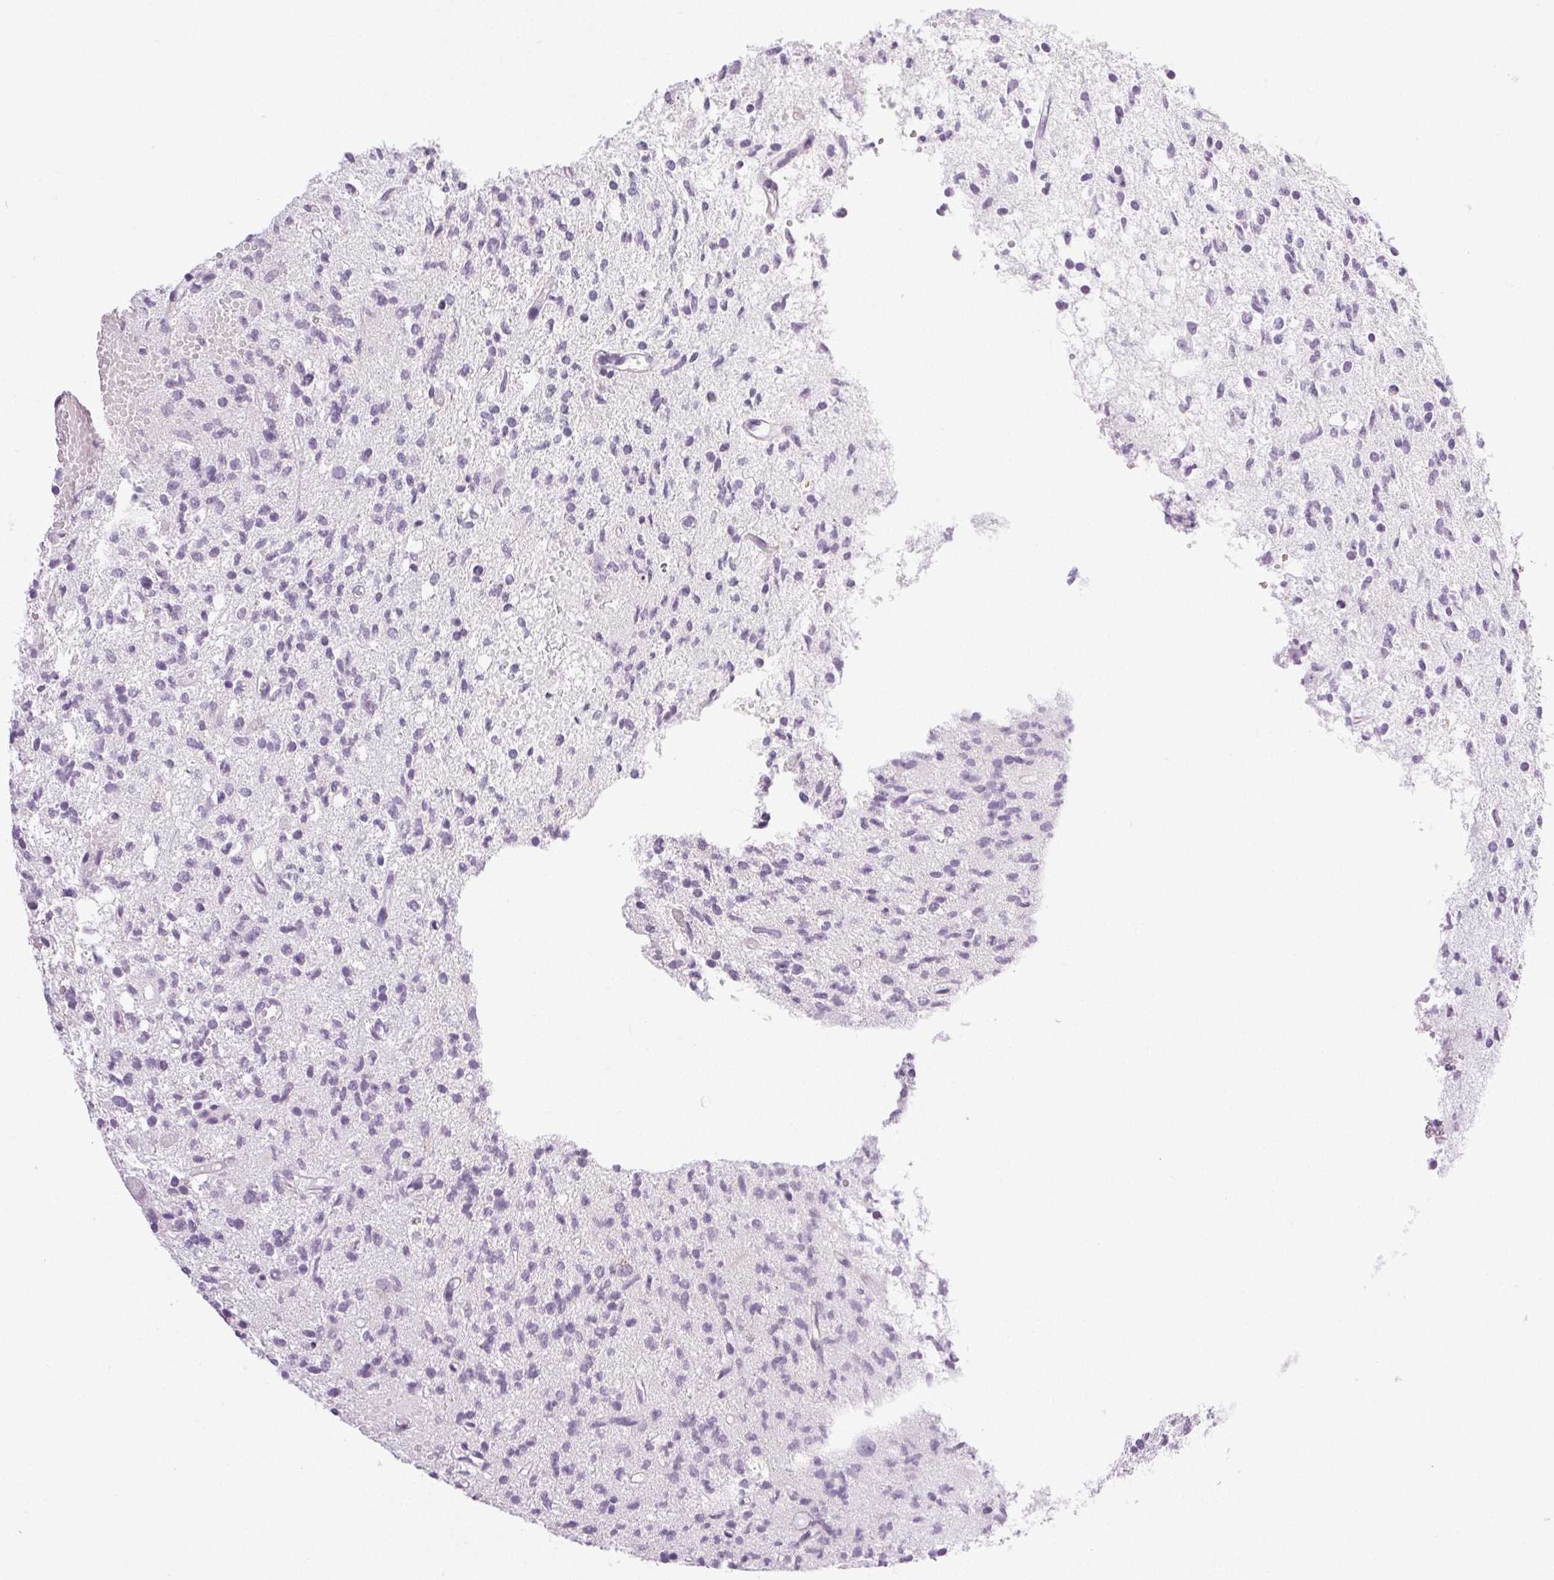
{"staining": {"intensity": "negative", "quantity": "none", "location": "none"}, "tissue": "glioma", "cell_type": "Tumor cells", "image_type": "cancer", "snomed": [{"axis": "morphology", "description": "Glioma, malignant, Low grade"}, {"axis": "topography", "description": "Brain"}], "caption": "High magnification brightfield microscopy of malignant low-grade glioma stained with DAB (brown) and counterstained with hematoxylin (blue): tumor cells show no significant positivity.", "gene": "COL7A1", "patient": {"sex": "male", "age": 64}}